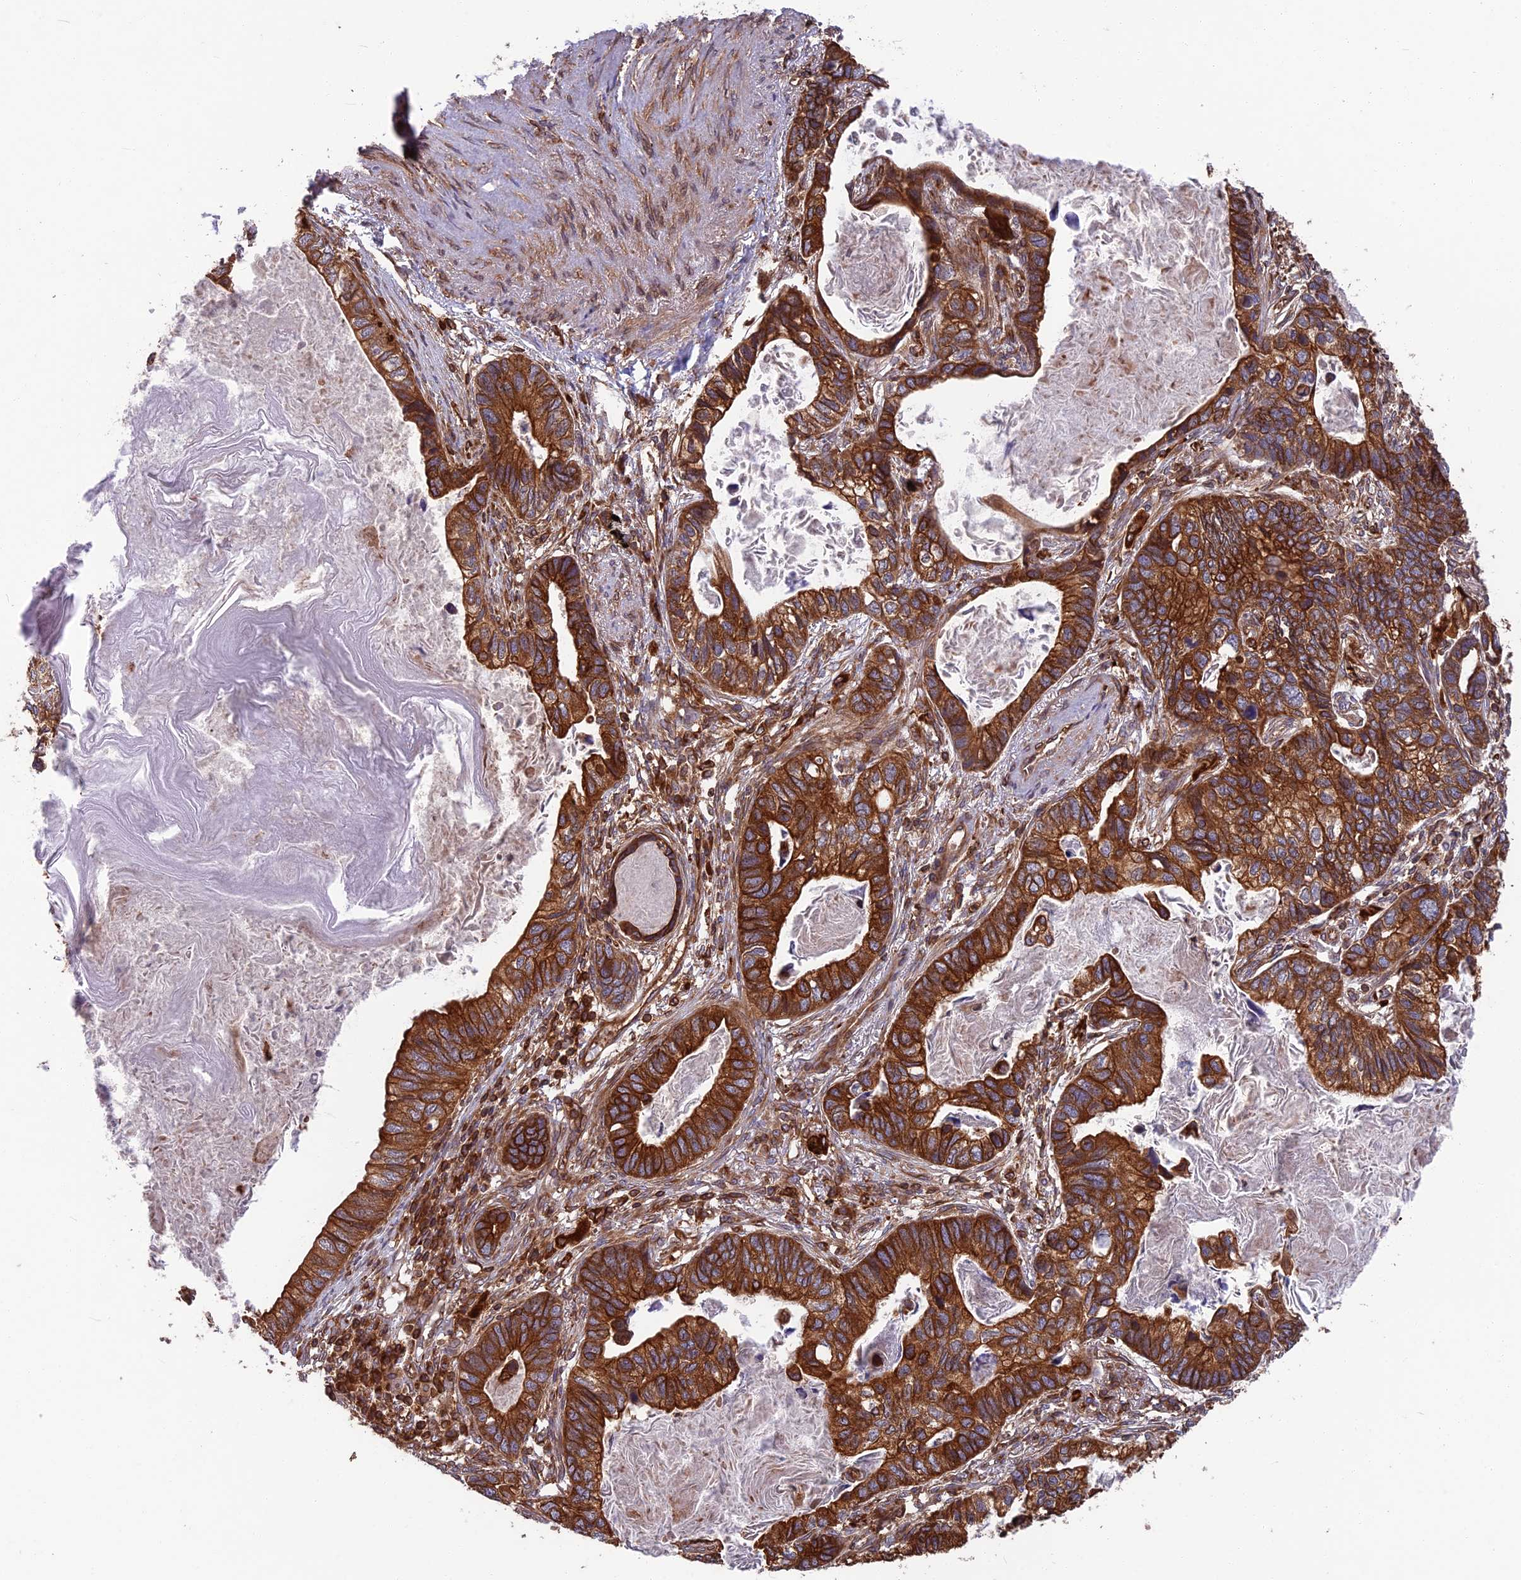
{"staining": {"intensity": "strong", "quantity": ">75%", "location": "cytoplasmic/membranous"}, "tissue": "lung cancer", "cell_type": "Tumor cells", "image_type": "cancer", "snomed": [{"axis": "morphology", "description": "Adenocarcinoma, NOS"}, {"axis": "topography", "description": "Lung"}], "caption": "IHC photomicrograph of neoplastic tissue: adenocarcinoma (lung) stained using immunohistochemistry (IHC) shows high levels of strong protein expression localized specifically in the cytoplasmic/membranous of tumor cells, appearing as a cytoplasmic/membranous brown color.", "gene": "WDR1", "patient": {"sex": "male", "age": 67}}